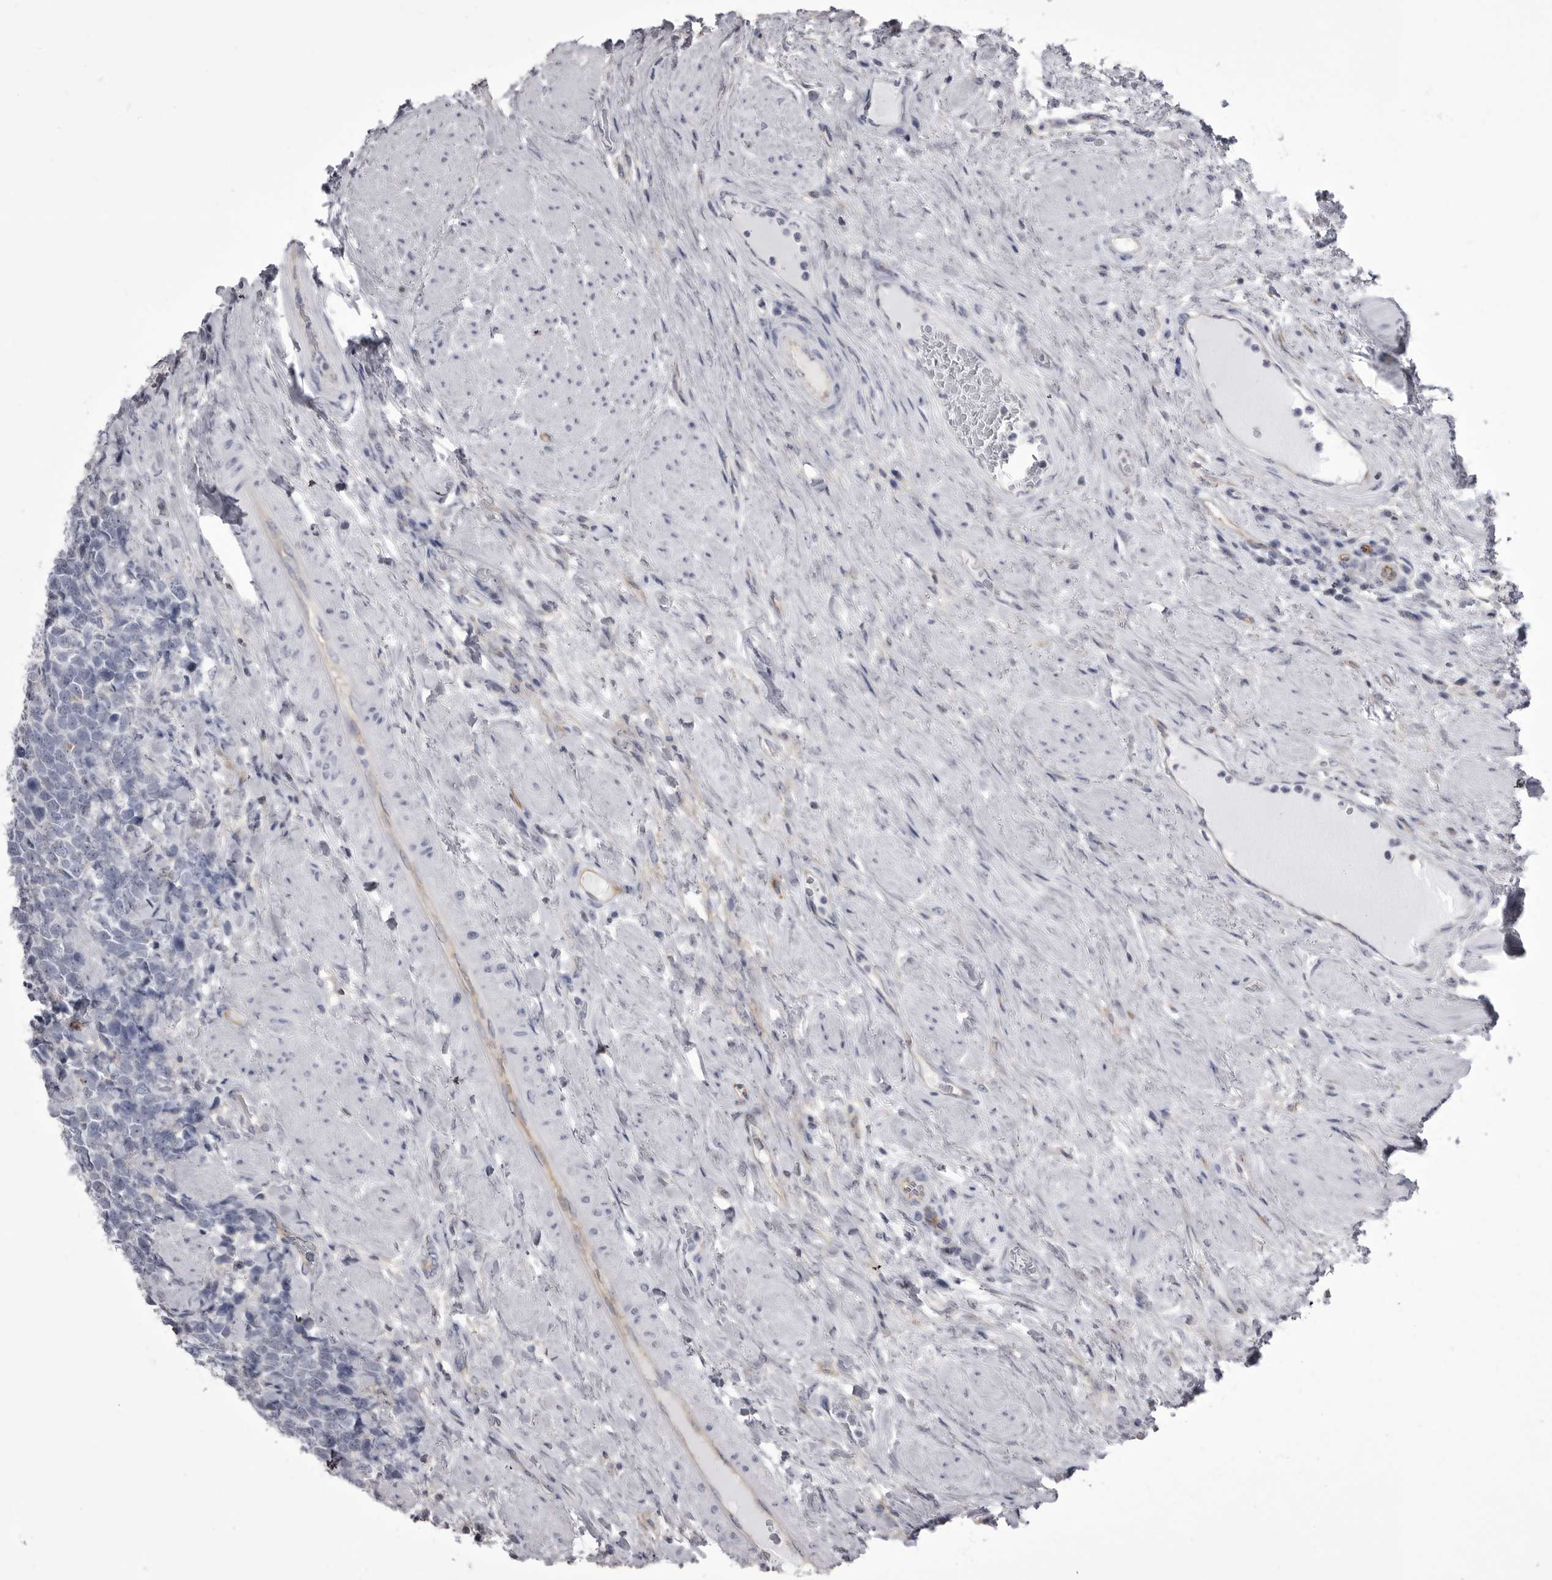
{"staining": {"intensity": "negative", "quantity": "none", "location": "none"}, "tissue": "urothelial cancer", "cell_type": "Tumor cells", "image_type": "cancer", "snomed": [{"axis": "morphology", "description": "Urothelial carcinoma, High grade"}, {"axis": "topography", "description": "Urinary bladder"}], "caption": "This is an immunohistochemistry image of human urothelial cancer. There is no positivity in tumor cells.", "gene": "OPLAH", "patient": {"sex": "female", "age": 82}}